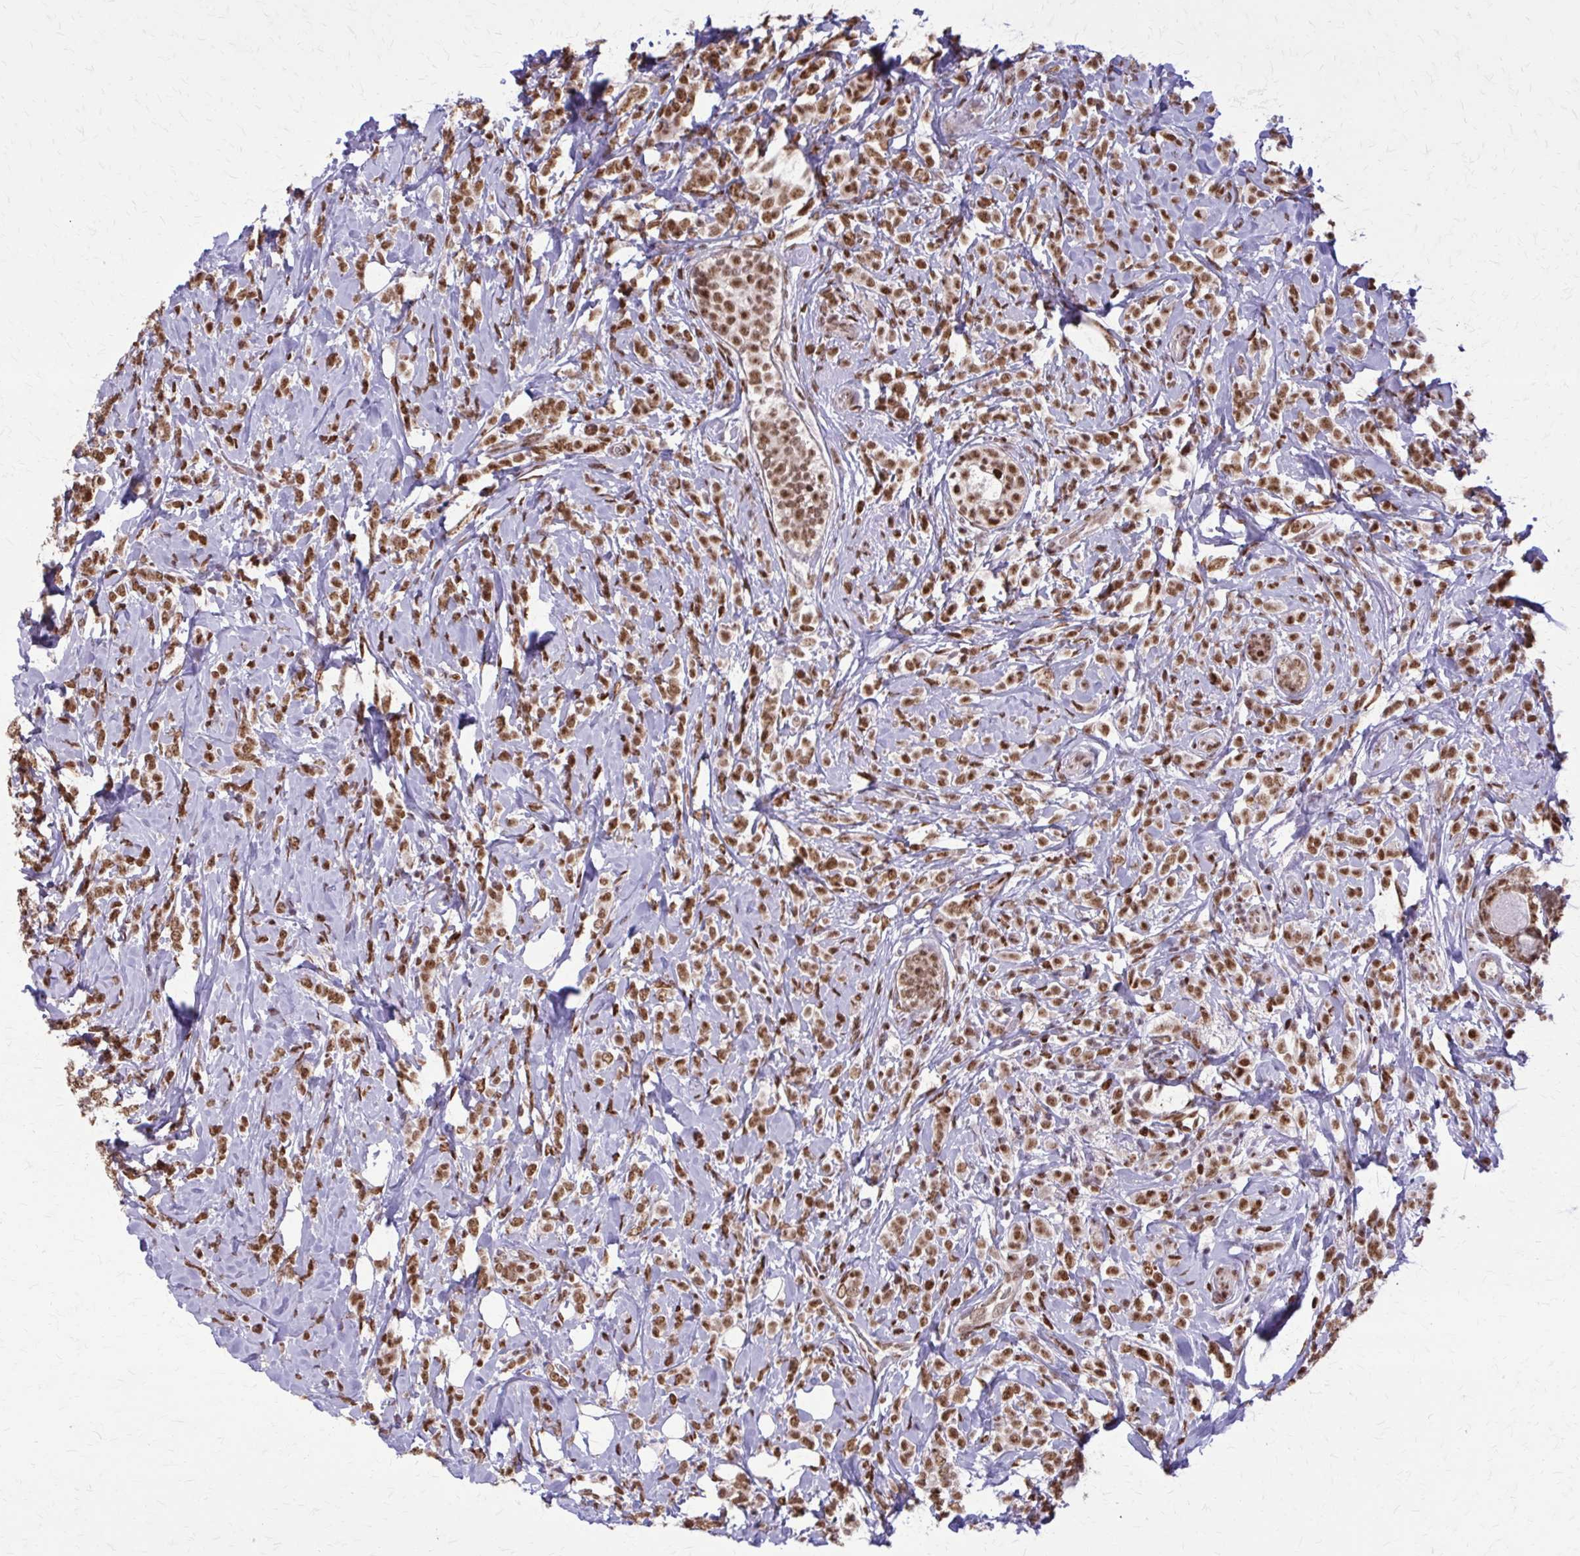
{"staining": {"intensity": "moderate", "quantity": ">75%", "location": "nuclear"}, "tissue": "breast cancer", "cell_type": "Tumor cells", "image_type": "cancer", "snomed": [{"axis": "morphology", "description": "Lobular carcinoma"}, {"axis": "topography", "description": "Breast"}], "caption": "Immunohistochemistry photomicrograph of breast cancer stained for a protein (brown), which reveals medium levels of moderate nuclear positivity in about >75% of tumor cells.", "gene": "TTF1", "patient": {"sex": "female", "age": 49}}